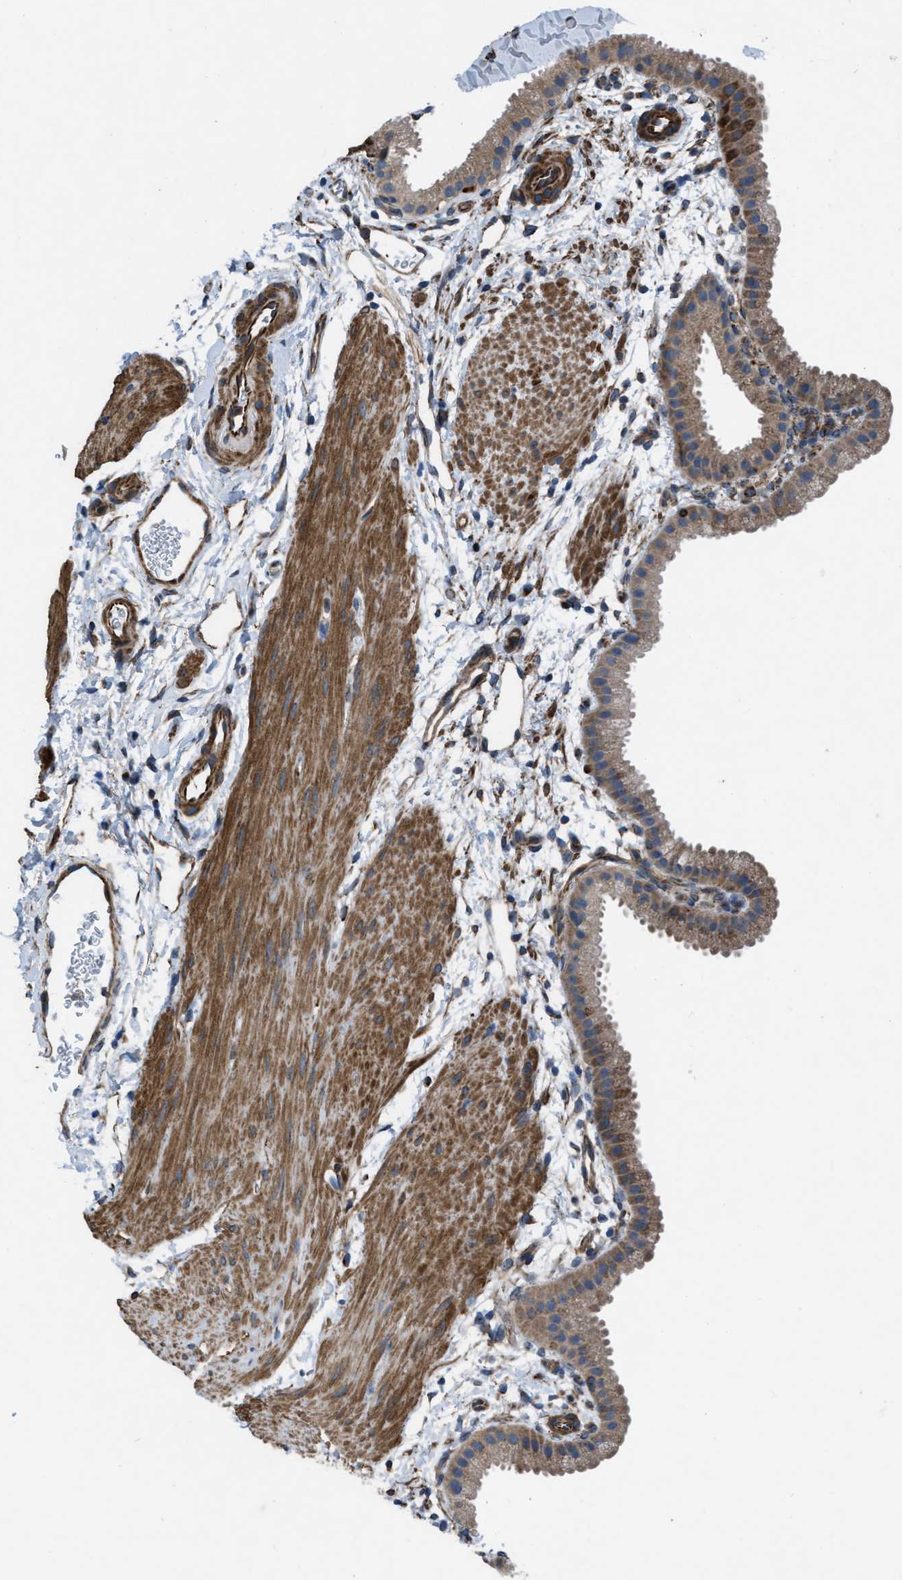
{"staining": {"intensity": "weak", "quantity": ">75%", "location": "cytoplasmic/membranous"}, "tissue": "gallbladder", "cell_type": "Glandular cells", "image_type": "normal", "snomed": [{"axis": "morphology", "description": "Normal tissue, NOS"}, {"axis": "topography", "description": "Gallbladder"}], "caption": "Glandular cells demonstrate weak cytoplasmic/membranous positivity in about >75% of cells in benign gallbladder.", "gene": "SLC6A9", "patient": {"sex": "female", "age": 64}}